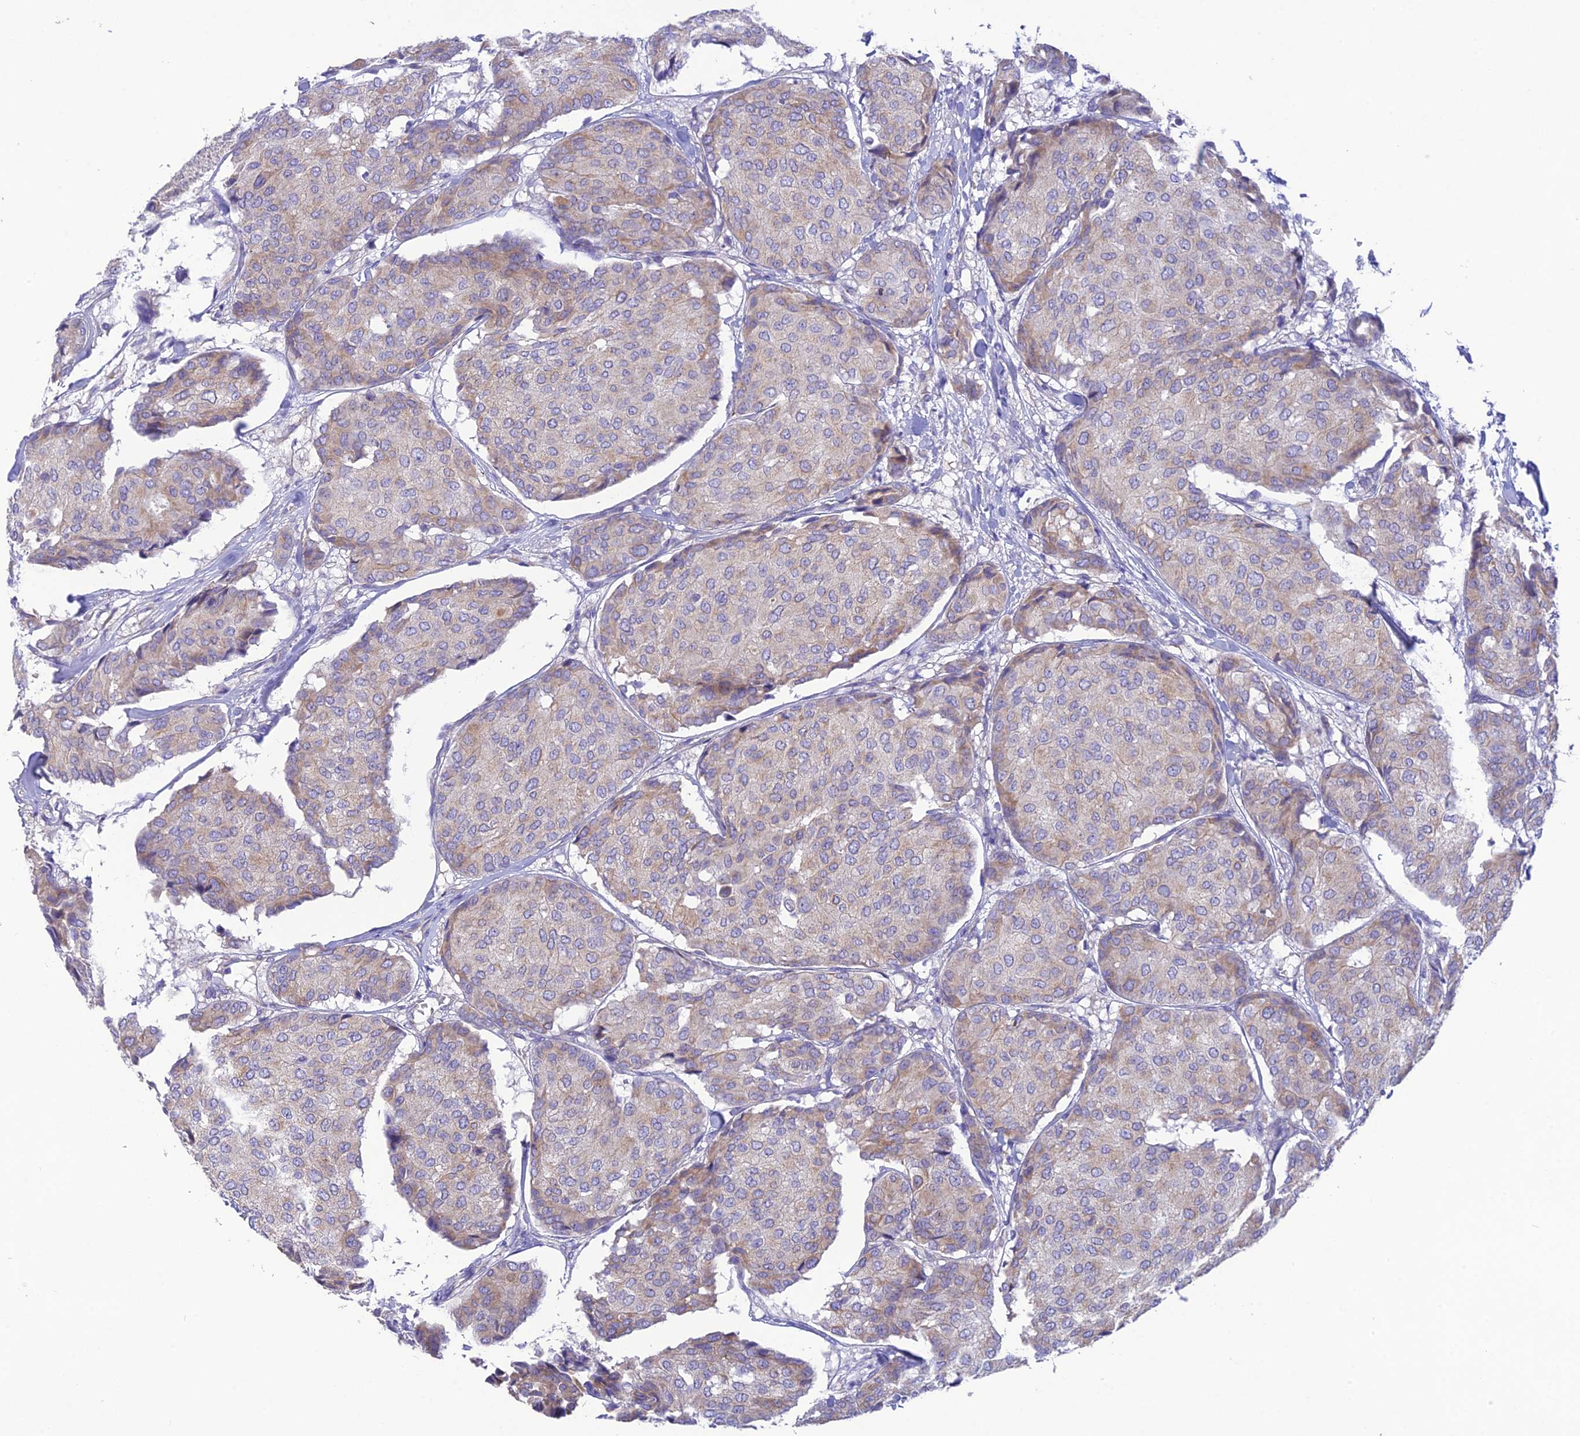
{"staining": {"intensity": "moderate", "quantity": "25%-75%", "location": "cytoplasmic/membranous"}, "tissue": "breast cancer", "cell_type": "Tumor cells", "image_type": "cancer", "snomed": [{"axis": "morphology", "description": "Duct carcinoma"}, {"axis": "topography", "description": "Breast"}], "caption": "A brown stain labels moderate cytoplasmic/membranous positivity of a protein in human breast cancer tumor cells.", "gene": "HSD17B2", "patient": {"sex": "female", "age": 75}}